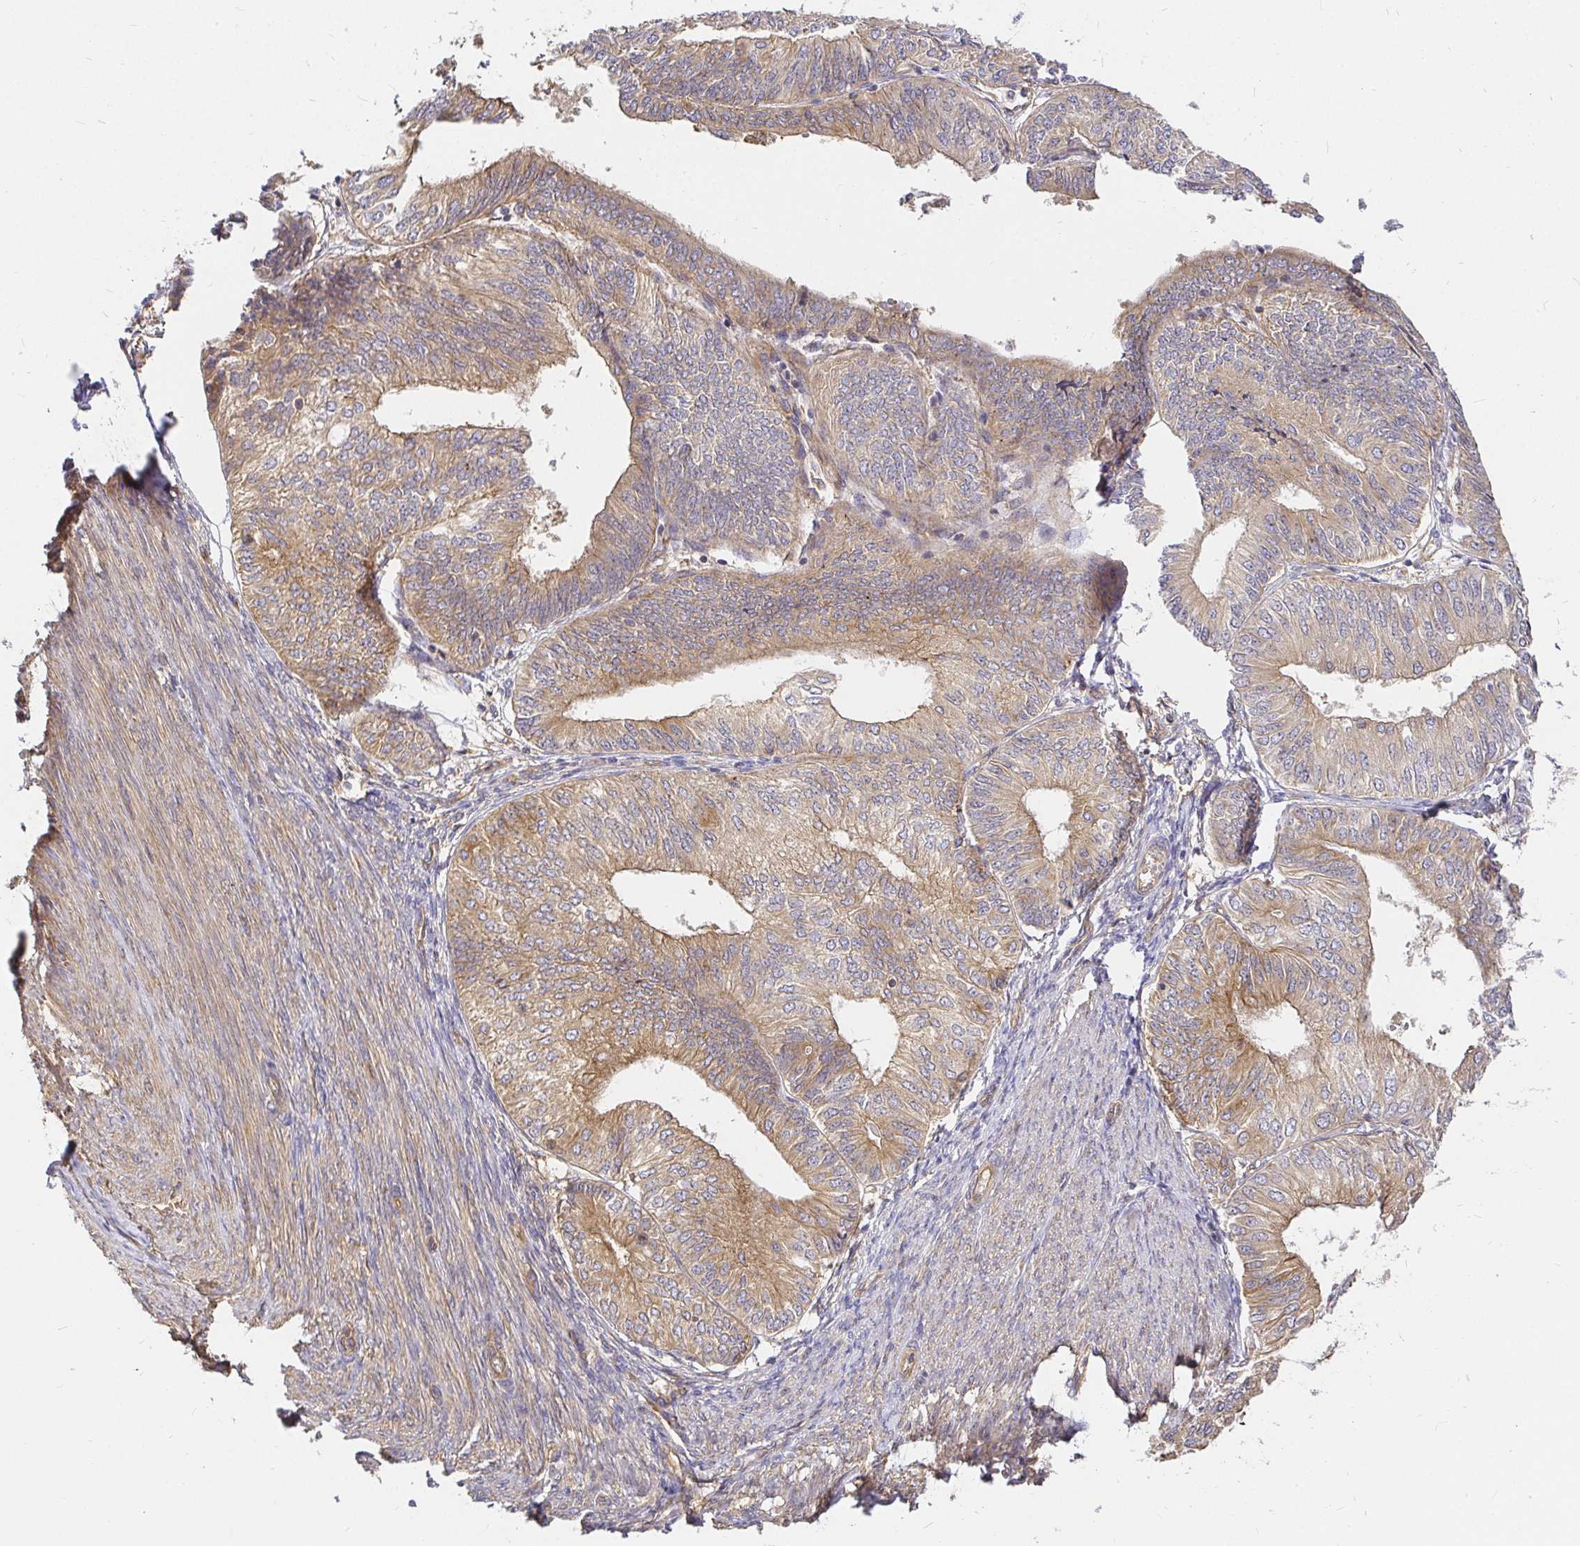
{"staining": {"intensity": "moderate", "quantity": ">75%", "location": "cytoplasmic/membranous"}, "tissue": "endometrial cancer", "cell_type": "Tumor cells", "image_type": "cancer", "snomed": [{"axis": "morphology", "description": "Adenocarcinoma, NOS"}, {"axis": "topography", "description": "Endometrium"}], "caption": "Immunohistochemical staining of endometrial adenocarcinoma exhibits medium levels of moderate cytoplasmic/membranous expression in about >75% of tumor cells.", "gene": "KIF5B", "patient": {"sex": "female", "age": 58}}